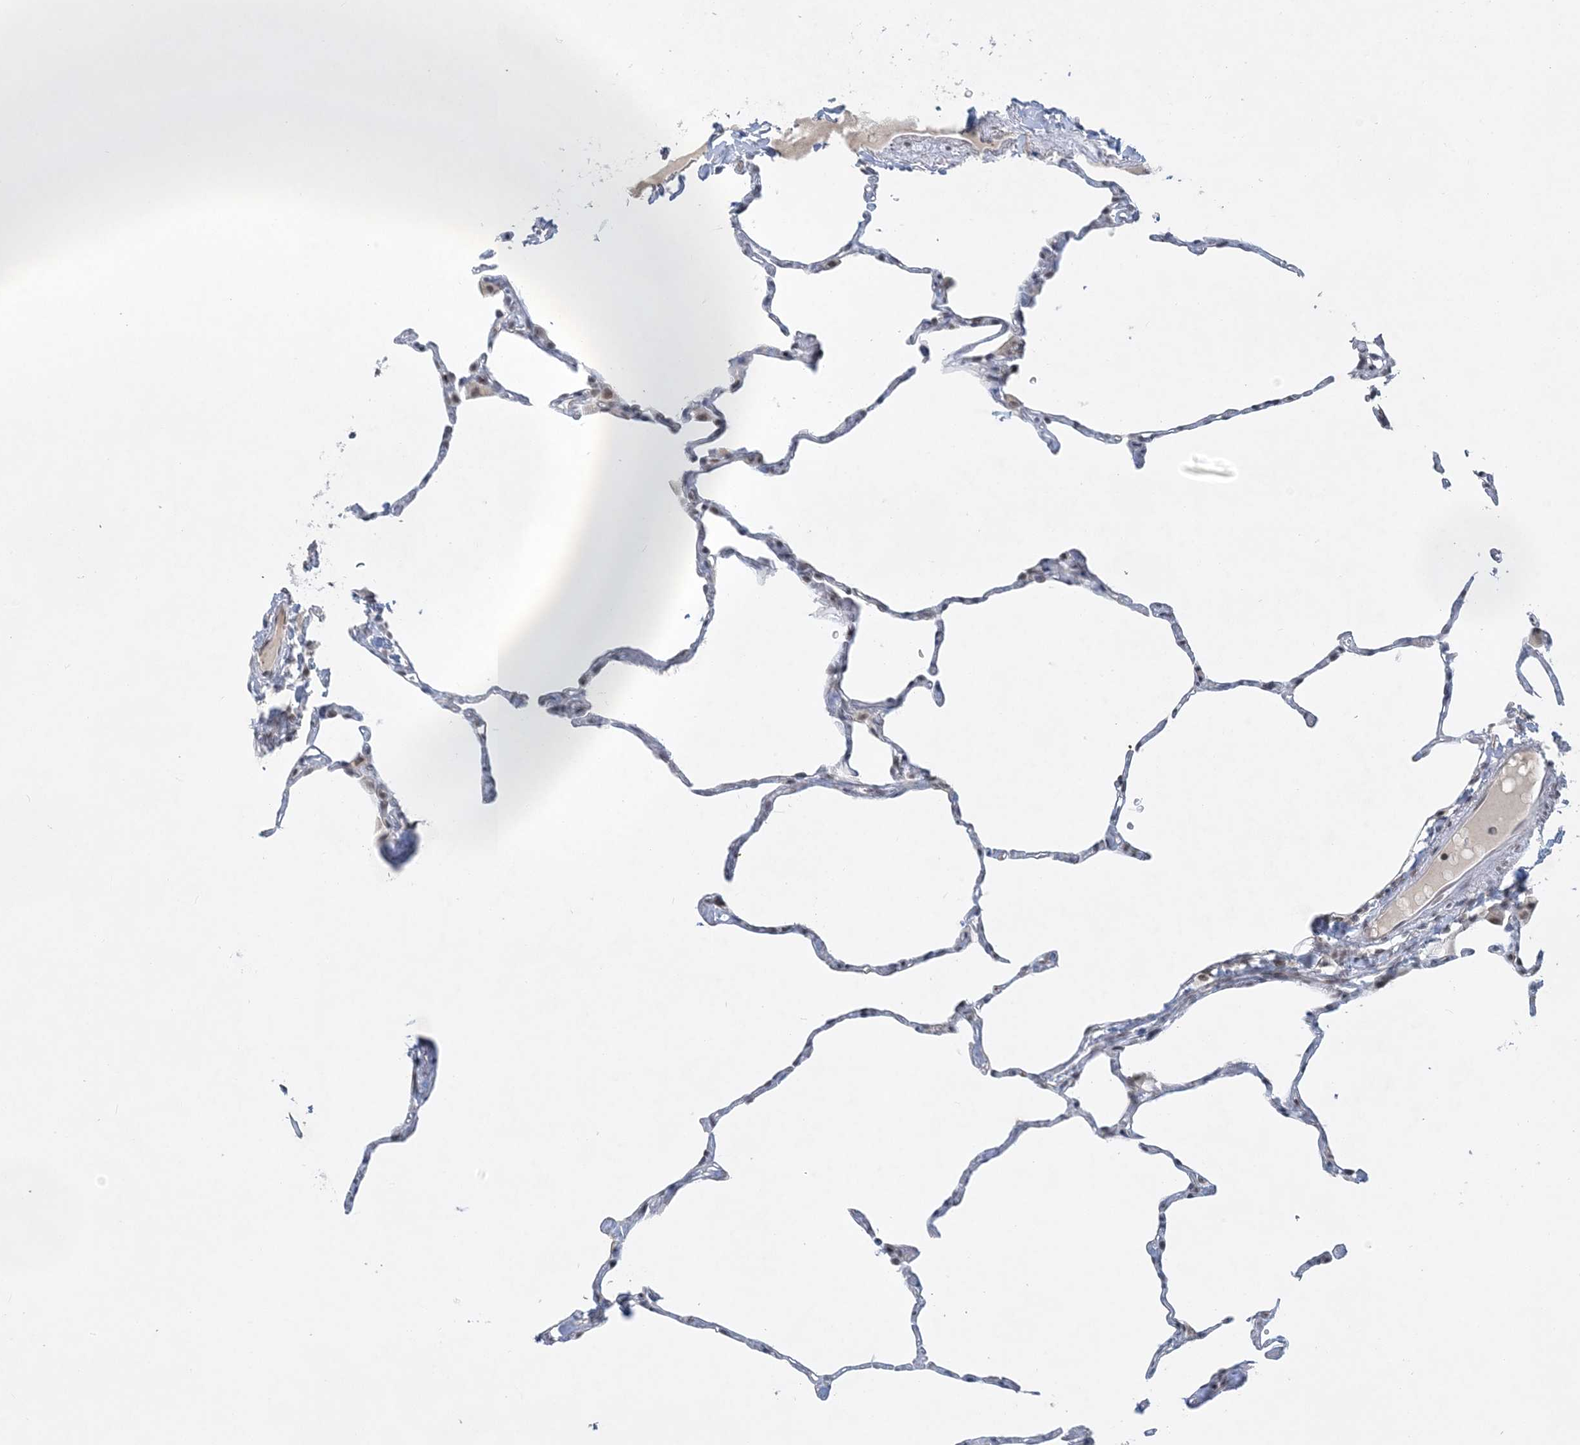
{"staining": {"intensity": "weak", "quantity": "<25%", "location": "nuclear"}, "tissue": "lung", "cell_type": "Alveolar cells", "image_type": "normal", "snomed": [{"axis": "morphology", "description": "Normal tissue, NOS"}, {"axis": "topography", "description": "Lung"}], "caption": "A high-resolution photomicrograph shows immunohistochemistry staining of benign lung, which displays no significant staining in alveolar cells.", "gene": "KMT2D", "patient": {"sex": "male", "age": 65}}